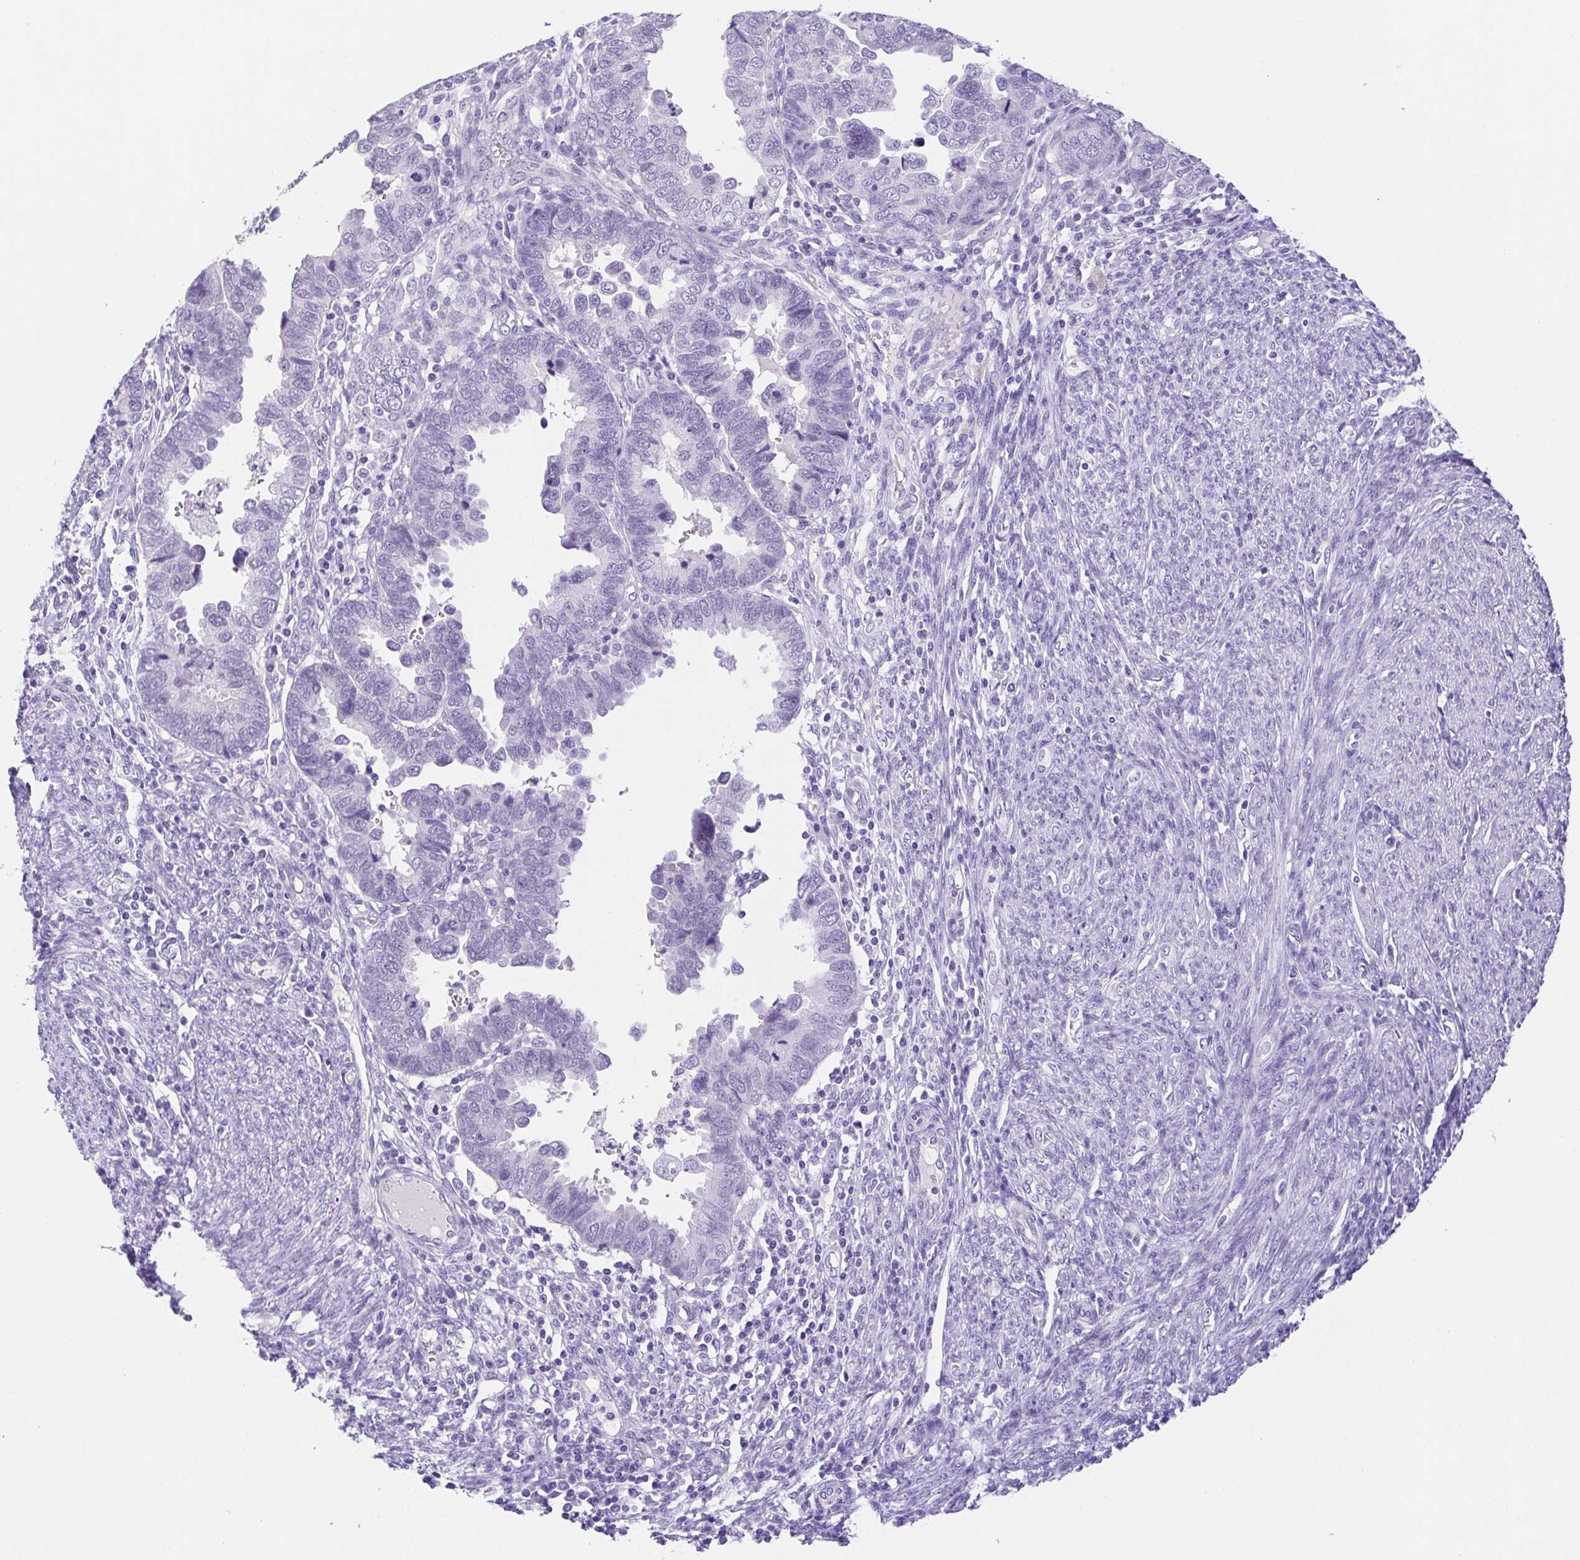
{"staining": {"intensity": "negative", "quantity": "none", "location": "none"}, "tissue": "endometrial cancer", "cell_type": "Tumor cells", "image_type": "cancer", "snomed": [{"axis": "morphology", "description": "Adenocarcinoma, NOS"}, {"axis": "topography", "description": "Endometrium"}], "caption": "A histopathology image of endometrial cancer (adenocarcinoma) stained for a protein exhibits no brown staining in tumor cells.", "gene": "SPATA4", "patient": {"sex": "female", "age": 79}}